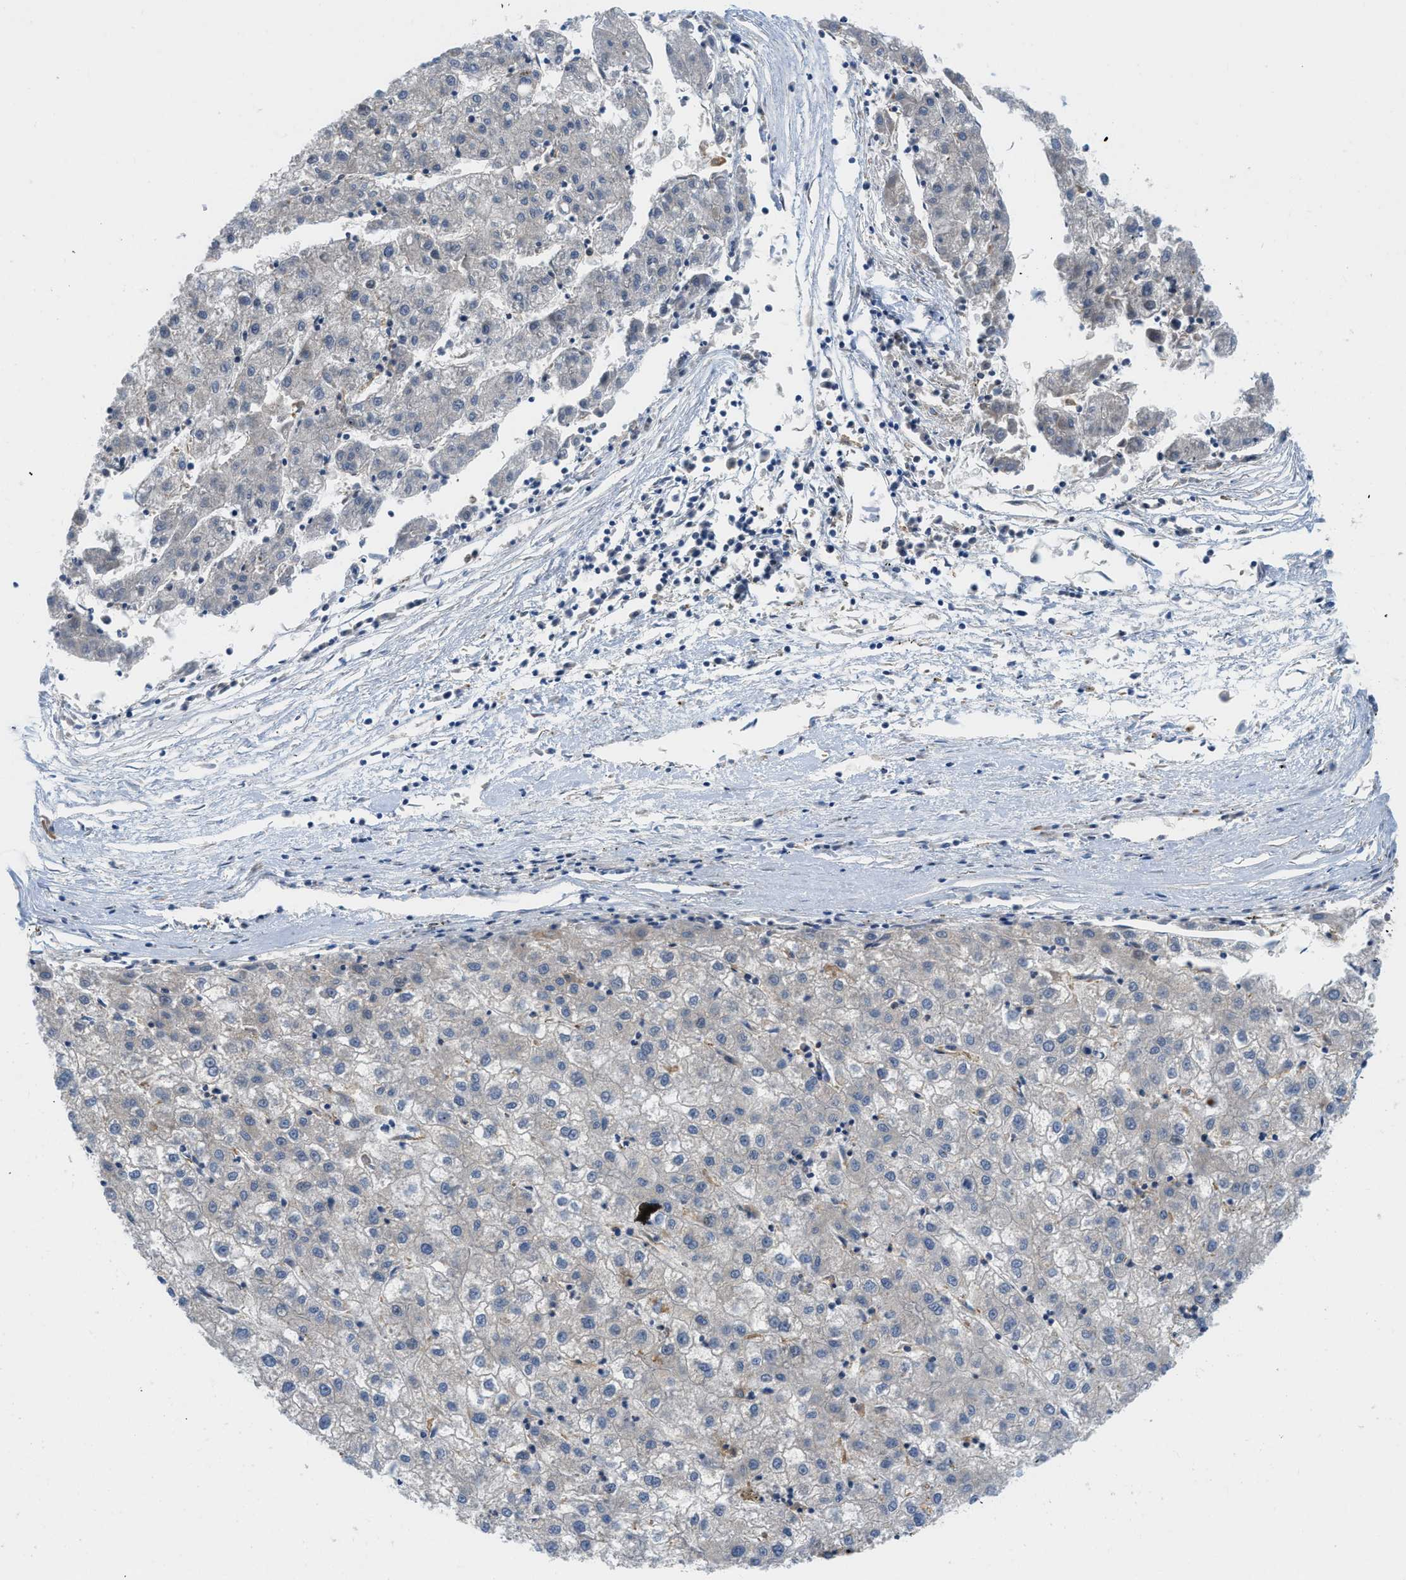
{"staining": {"intensity": "negative", "quantity": "none", "location": "none"}, "tissue": "liver cancer", "cell_type": "Tumor cells", "image_type": "cancer", "snomed": [{"axis": "morphology", "description": "Carcinoma, Hepatocellular, NOS"}, {"axis": "topography", "description": "Liver"}], "caption": "Tumor cells show no significant protein expression in hepatocellular carcinoma (liver).", "gene": "ZNF831", "patient": {"sex": "male", "age": 72}}